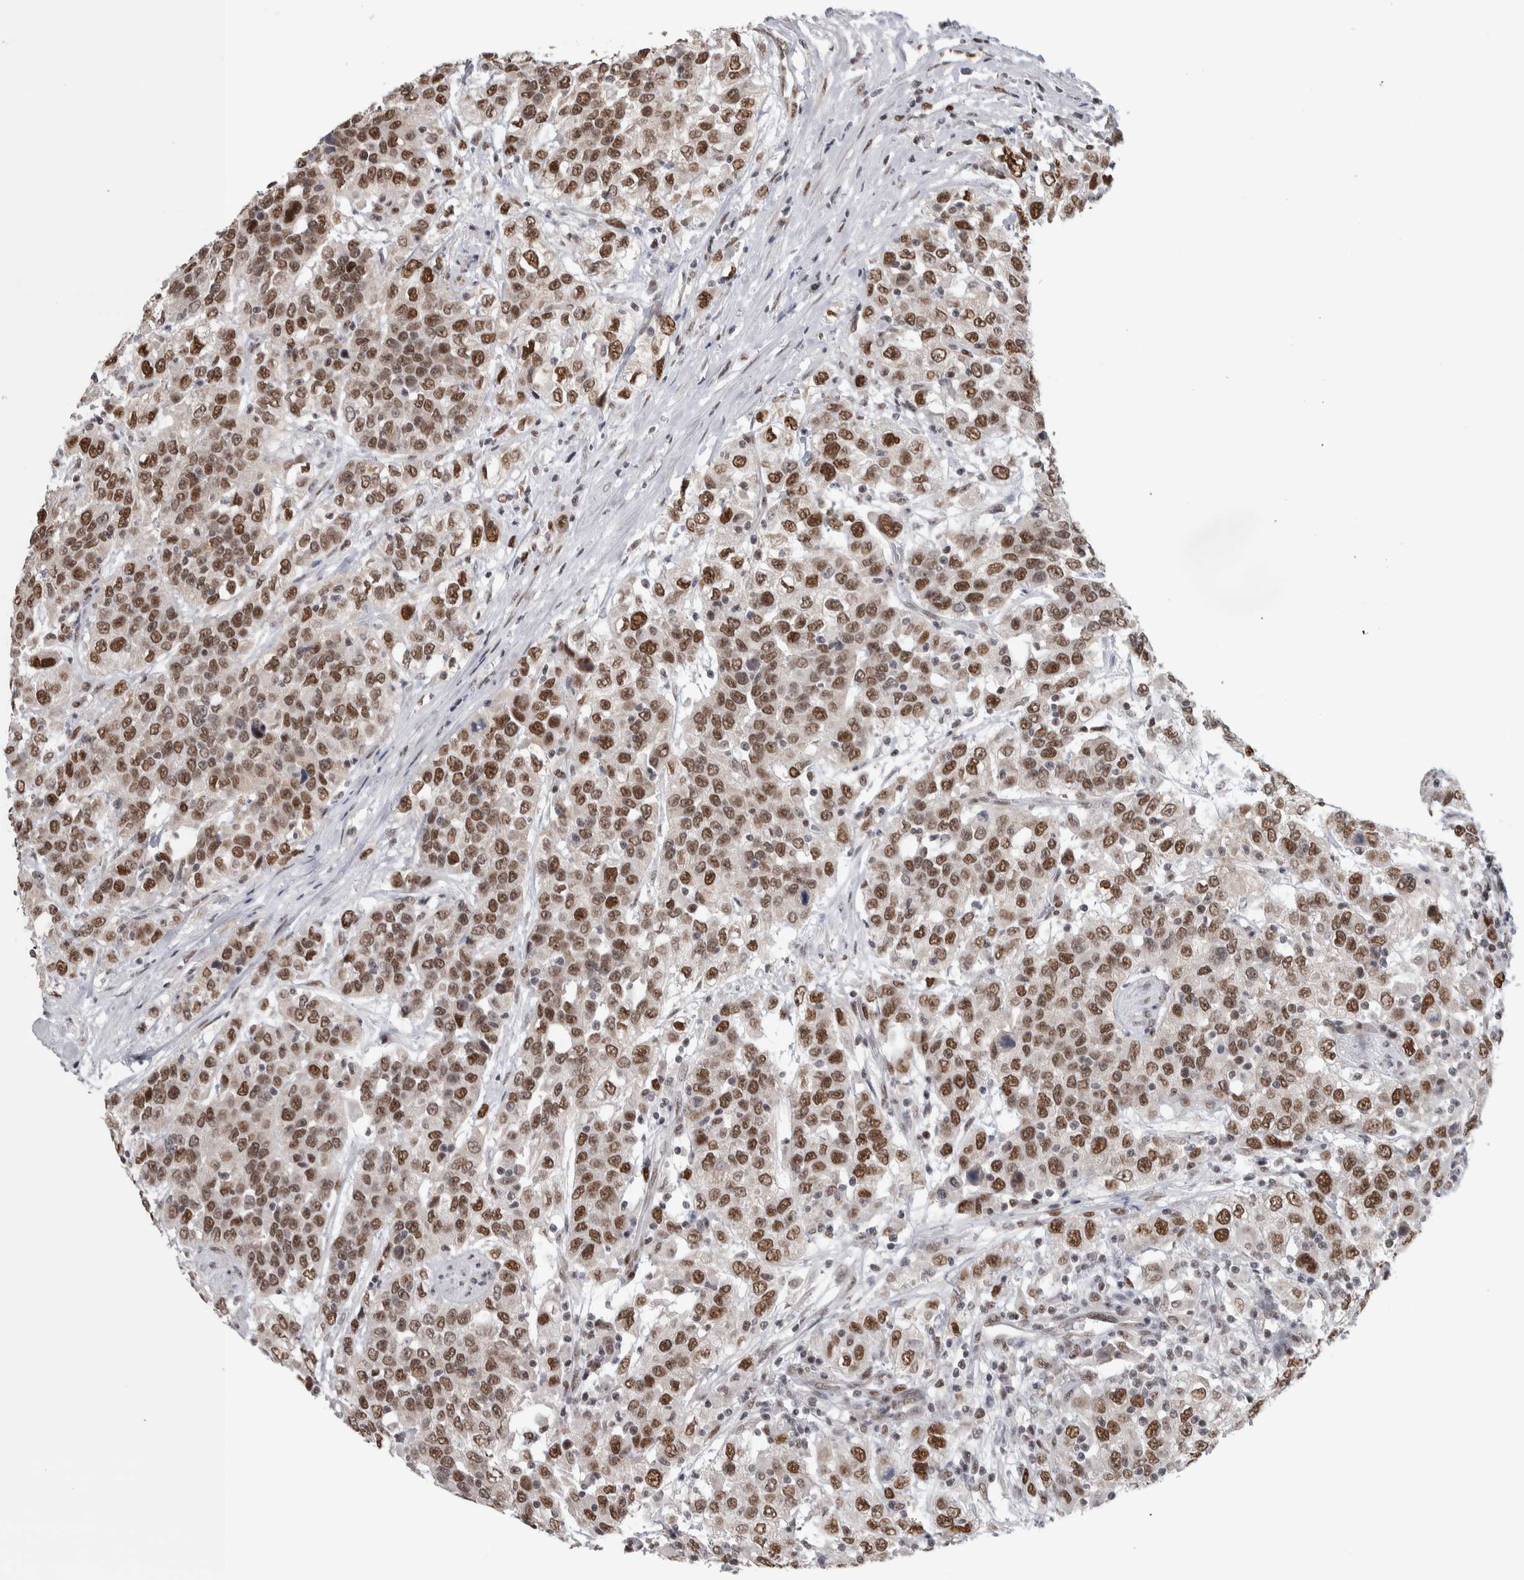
{"staining": {"intensity": "strong", "quantity": ">75%", "location": "cytoplasmic/membranous,nuclear"}, "tissue": "urothelial cancer", "cell_type": "Tumor cells", "image_type": "cancer", "snomed": [{"axis": "morphology", "description": "Urothelial carcinoma, High grade"}, {"axis": "topography", "description": "Urinary bladder"}], "caption": "A micrograph showing strong cytoplasmic/membranous and nuclear expression in approximately >75% of tumor cells in urothelial carcinoma (high-grade), as visualized by brown immunohistochemical staining.", "gene": "HEXIM2", "patient": {"sex": "female", "age": 80}}